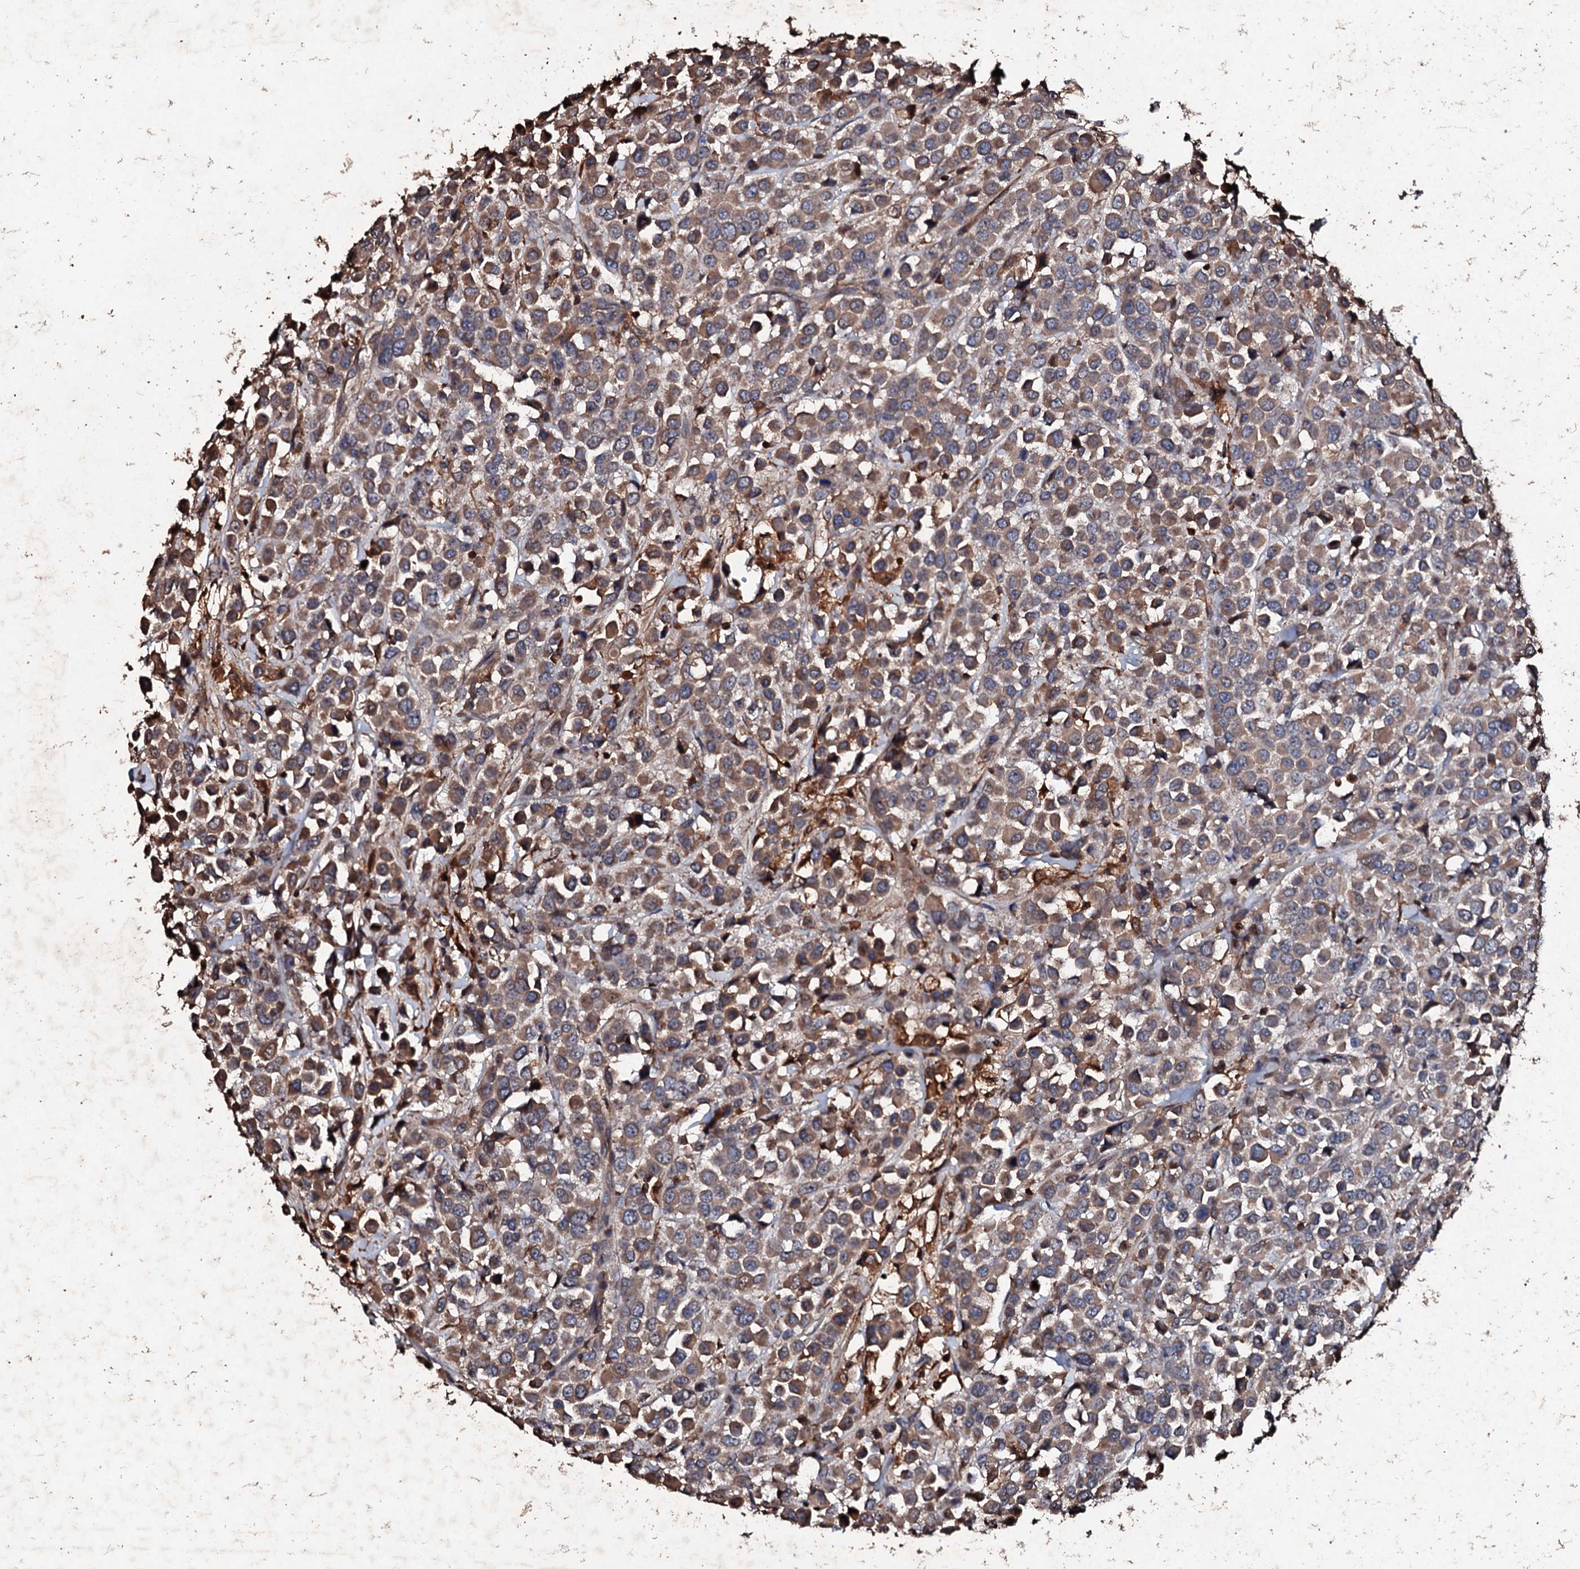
{"staining": {"intensity": "moderate", "quantity": ">75%", "location": "cytoplasmic/membranous"}, "tissue": "breast cancer", "cell_type": "Tumor cells", "image_type": "cancer", "snomed": [{"axis": "morphology", "description": "Duct carcinoma"}, {"axis": "topography", "description": "Breast"}], "caption": "Immunohistochemistry (IHC) (DAB) staining of breast cancer (intraductal carcinoma) reveals moderate cytoplasmic/membranous protein positivity in approximately >75% of tumor cells.", "gene": "KERA", "patient": {"sex": "female", "age": 61}}